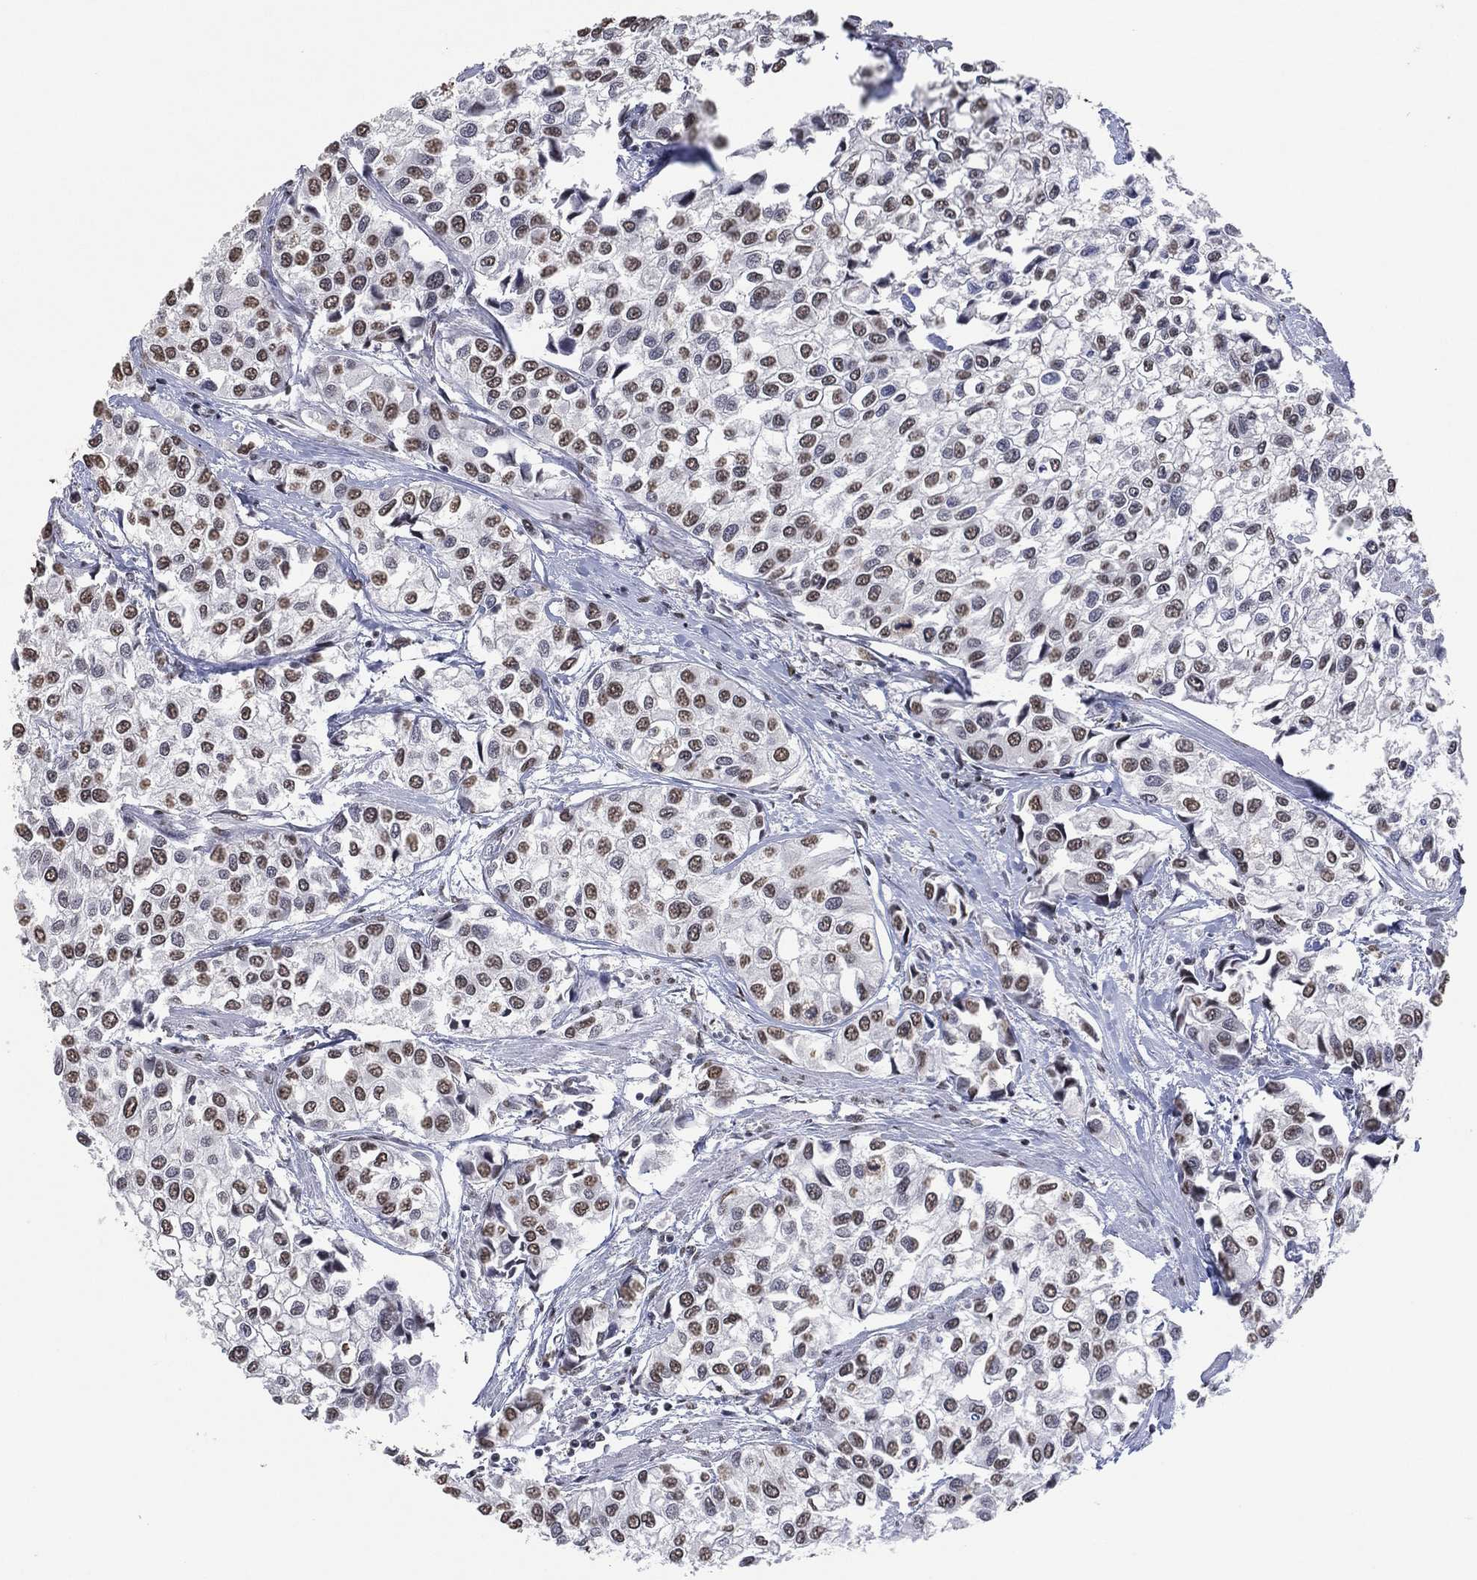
{"staining": {"intensity": "moderate", "quantity": "25%-75%", "location": "nuclear"}, "tissue": "urothelial cancer", "cell_type": "Tumor cells", "image_type": "cancer", "snomed": [{"axis": "morphology", "description": "Urothelial carcinoma, High grade"}, {"axis": "topography", "description": "Urinary bladder"}], "caption": "DAB (3,3'-diaminobenzidine) immunohistochemical staining of human urothelial cancer demonstrates moderate nuclear protein staining in about 25%-75% of tumor cells.", "gene": "EHMT1", "patient": {"sex": "male", "age": 73}}